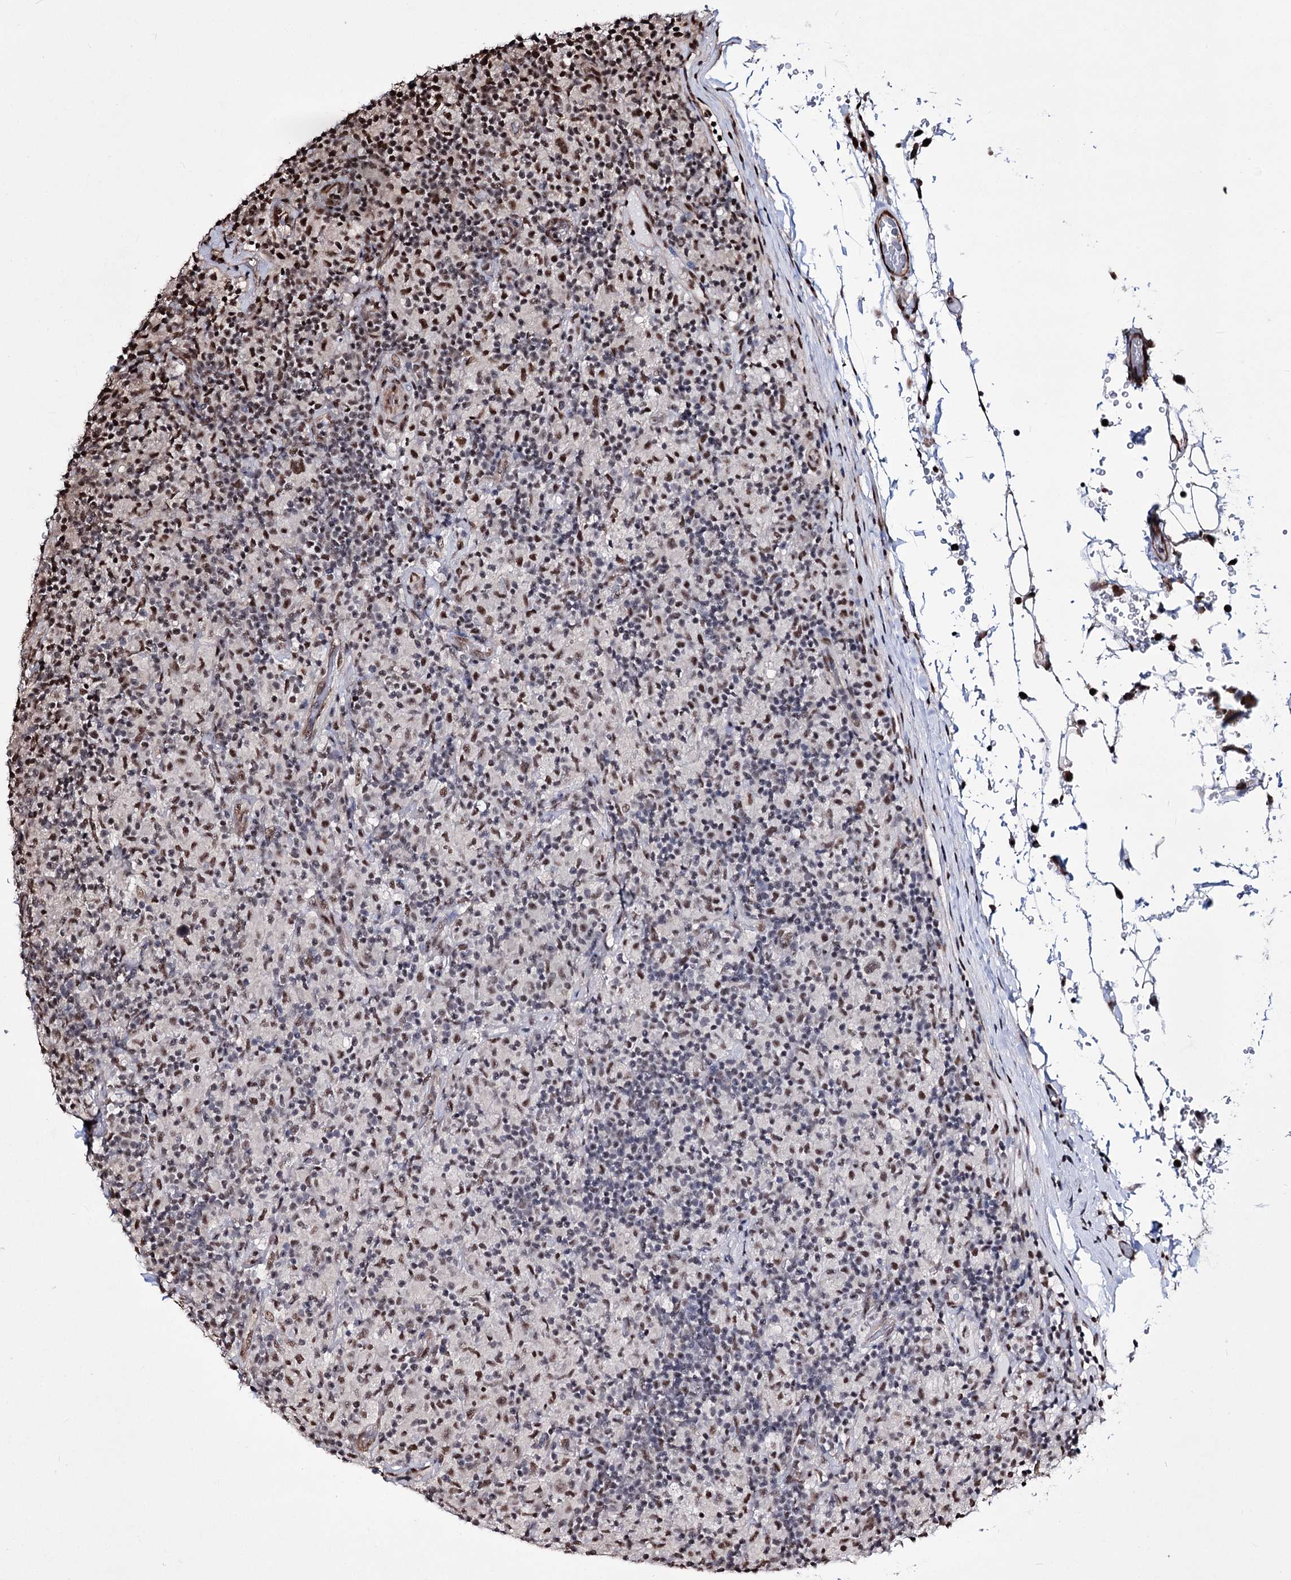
{"staining": {"intensity": "moderate", "quantity": "25%-75%", "location": "nuclear"}, "tissue": "lymphoma", "cell_type": "Tumor cells", "image_type": "cancer", "snomed": [{"axis": "morphology", "description": "Hodgkin's disease, NOS"}, {"axis": "topography", "description": "Lymph node"}], "caption": "Protein staining exhibits moderate nuclear positivity in about 25%-75% of tumor cells in Hodgkin's disease.", "gene": "CHMP7", "patient": {"sex": "male", "age": 70}}